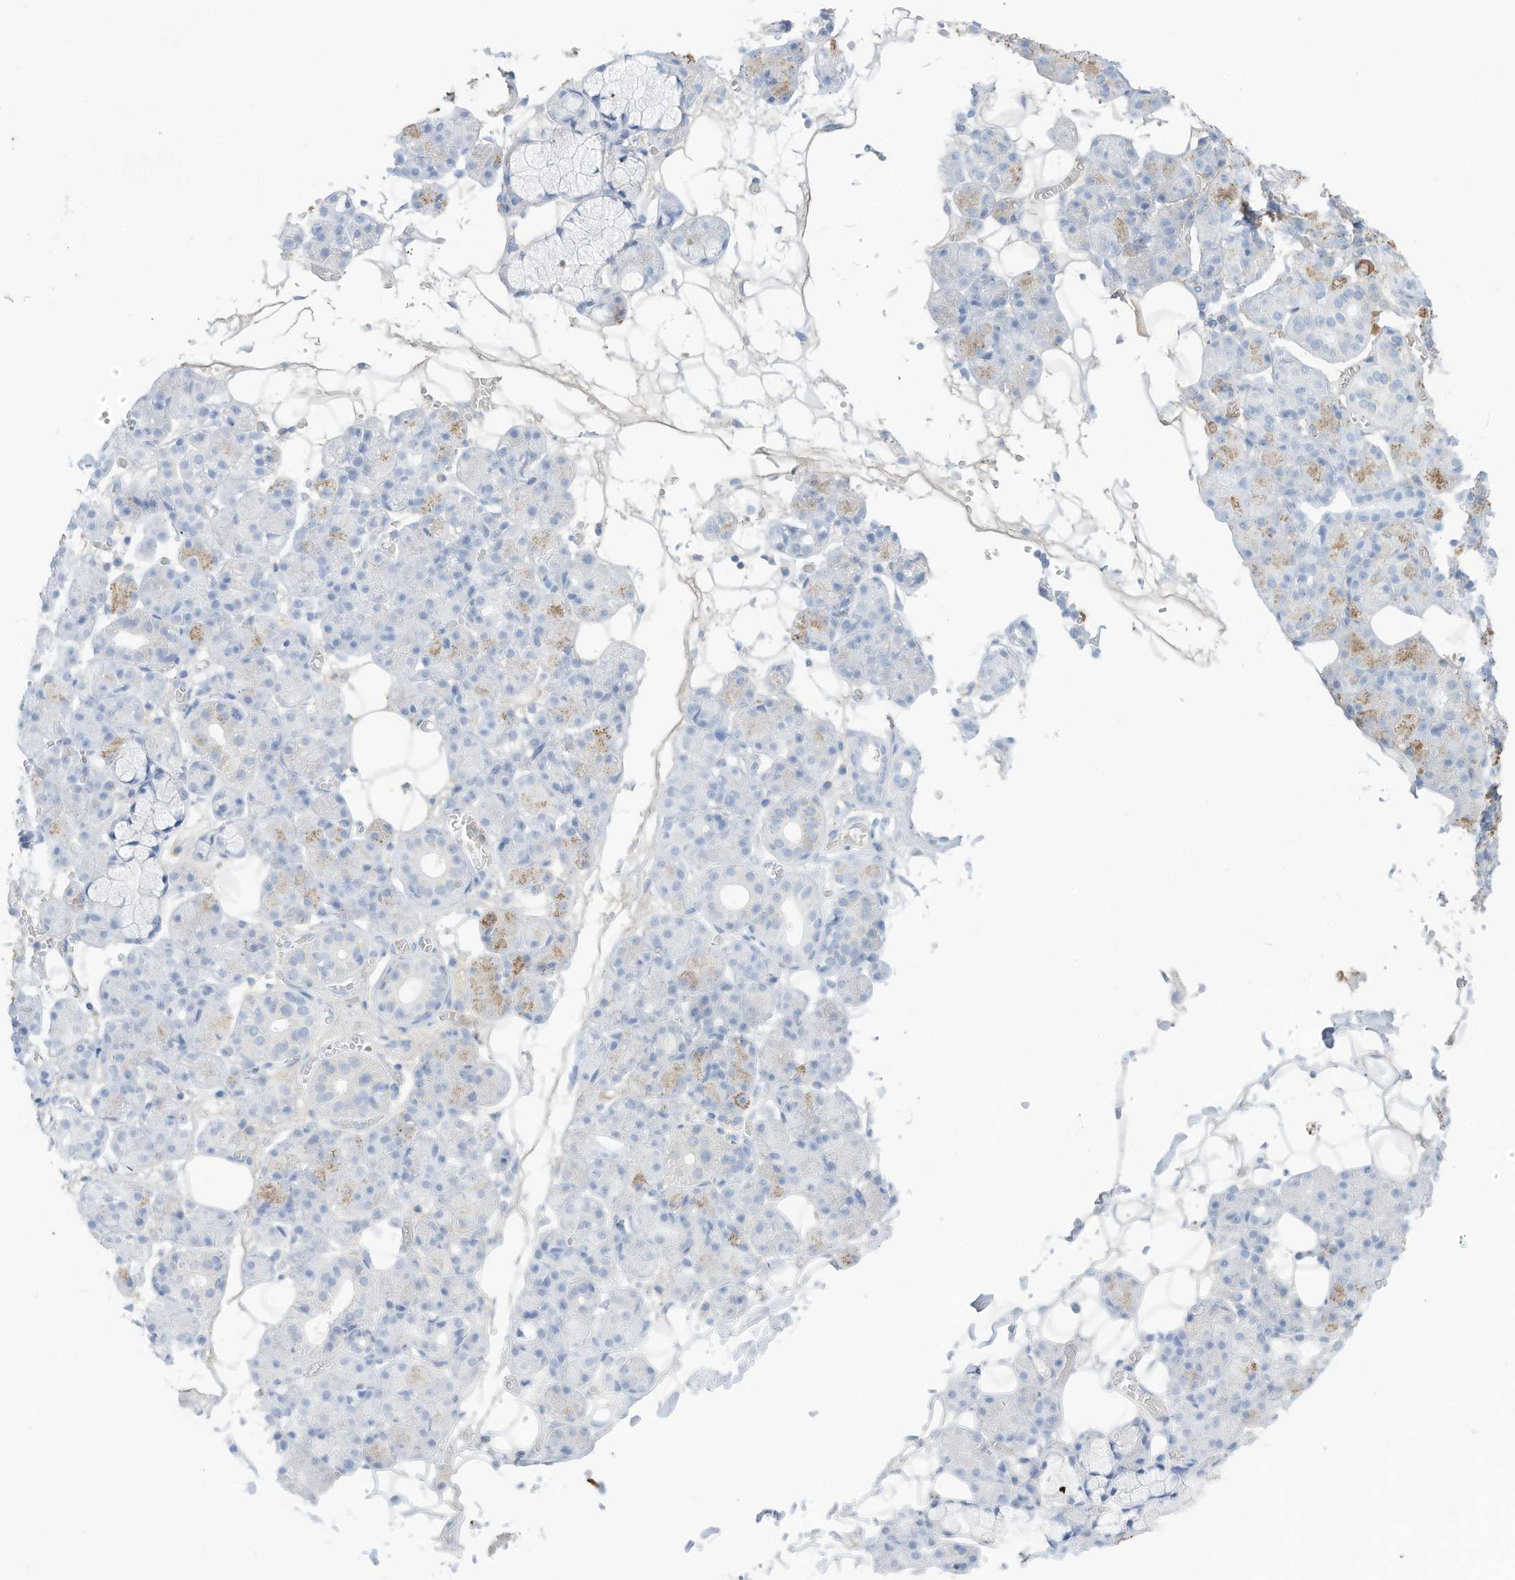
{"staining": {"intensity": "moderate", "quantity": "<25%", "location": "cytoplasmic/membranous"}, "tissue": "salivary gland", "cell_type": "Glandular cells", "image_type": "normal", "snomed": [{"axis": "morphology", "description": "Normal tissue, NOS"}, {"axis": "topography", "description": "Salivary gland"}], "caption": "Salivary gland stained with DAB (3,3'-diaminobenzidine) immunohistochemistry (IHC) demonstrates low levels of moderate cytoplasmic/membranous staining in about <25% of glandular cells. (Stains: DAB in brown, nuclei in blue, Microscopy: brightfield microscopy at high magnification).", "gene": "HSD17B13", "patient": {"sex": "male", "age": 63}}